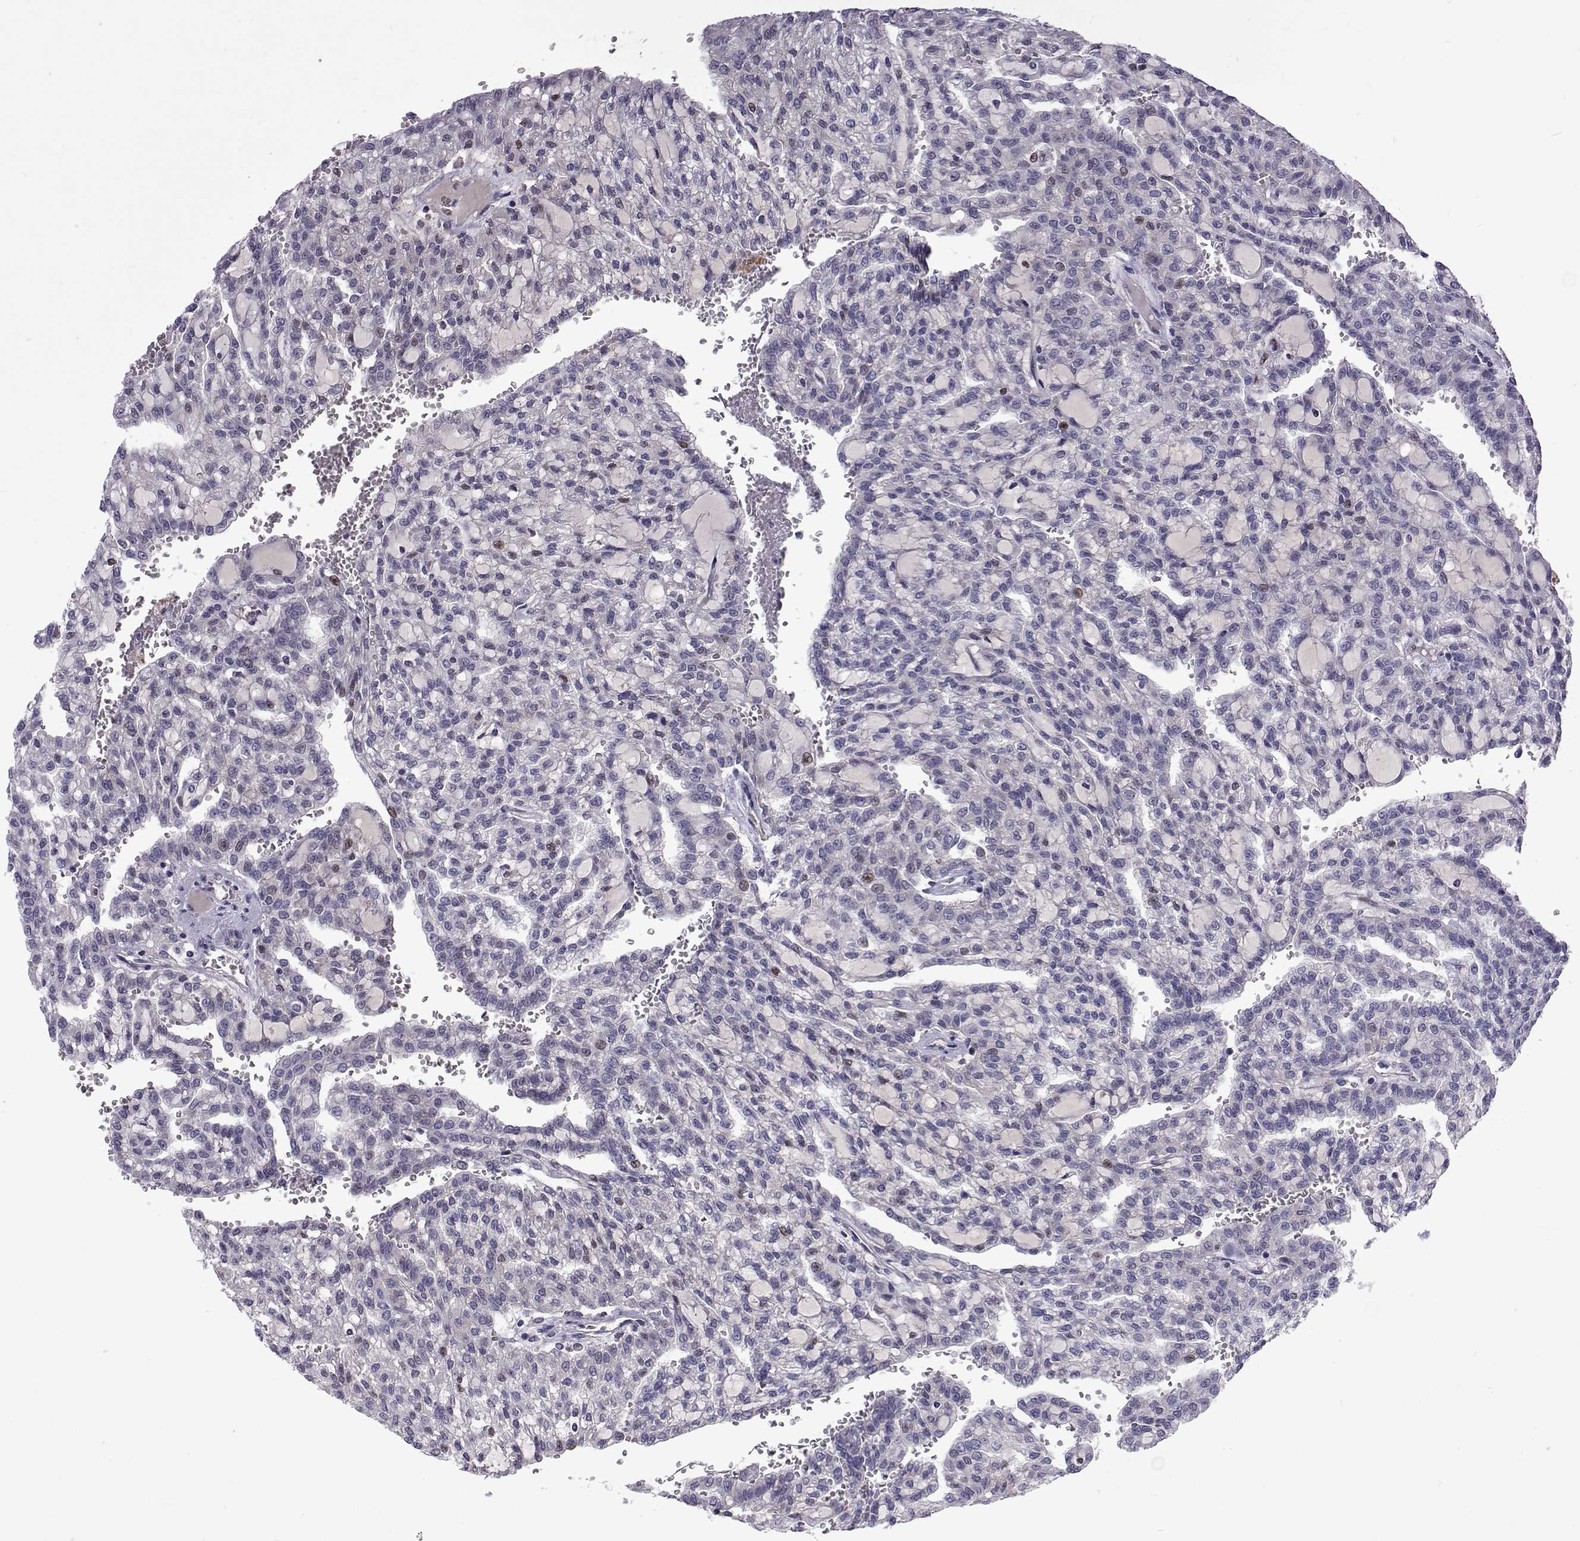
{"staining": {"intensity": "negative", "quantity": "none", "location": "none"}, "tissue": "renal cancer", "cell_type": "Tumor cells", "image_type": "cancer", "snomed": [{"axis": "morphology", "description": "Adenocarcinoma, NOS"}, {"axis": "topography", "description": "Kidney"}], "caption": "High magnification brightfield microscopy of renal cancer (adenocarcinoma) stained with DAB (3,3'-diaminobenzidine) (brown) and counterstained with hematoxylin (blue): tumor cells show no significant positivity.", "gene": "TCF15", "patient": {"sex": "male", "age": 63}}